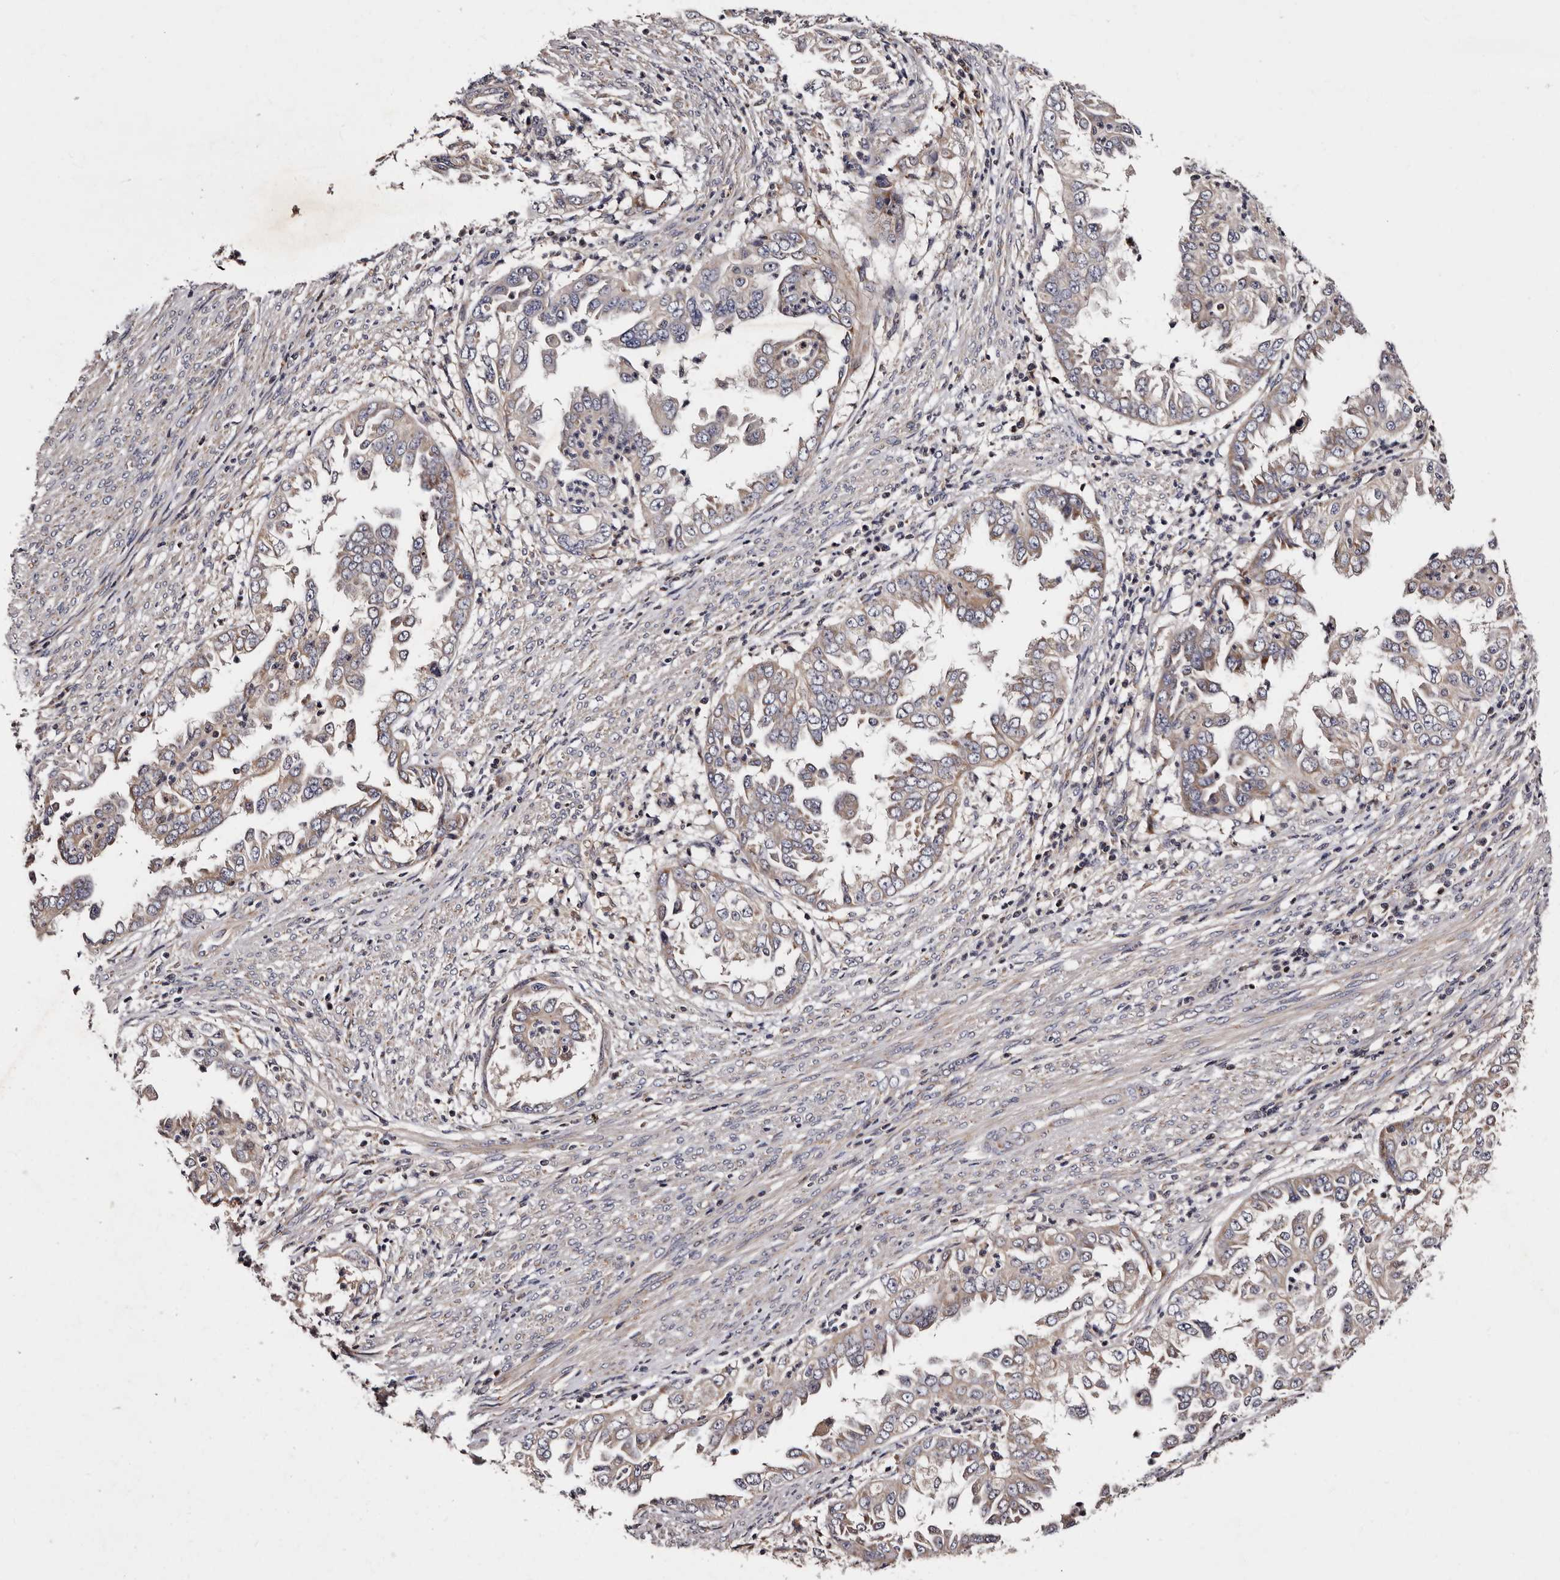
{"staining": {"intensity": "weak", "quantity": "<25%", "location": "cytoplasmic/membranous"}, "tissue": "endometrial cancer", "cell_type": "Tumor cells", "image_type": "cancer", "snomed": [{"axis": "morphology", "description": "Adenocarcinoma, NOS"}, {"axis": "topography", "description": "Endometrium"}], "caption": "IHC of human adenocarcinoma (endometrial) shows no staining in tumor cells.", "gene": "ADCK5", "patient": {"sex": "female", "age": 85}}